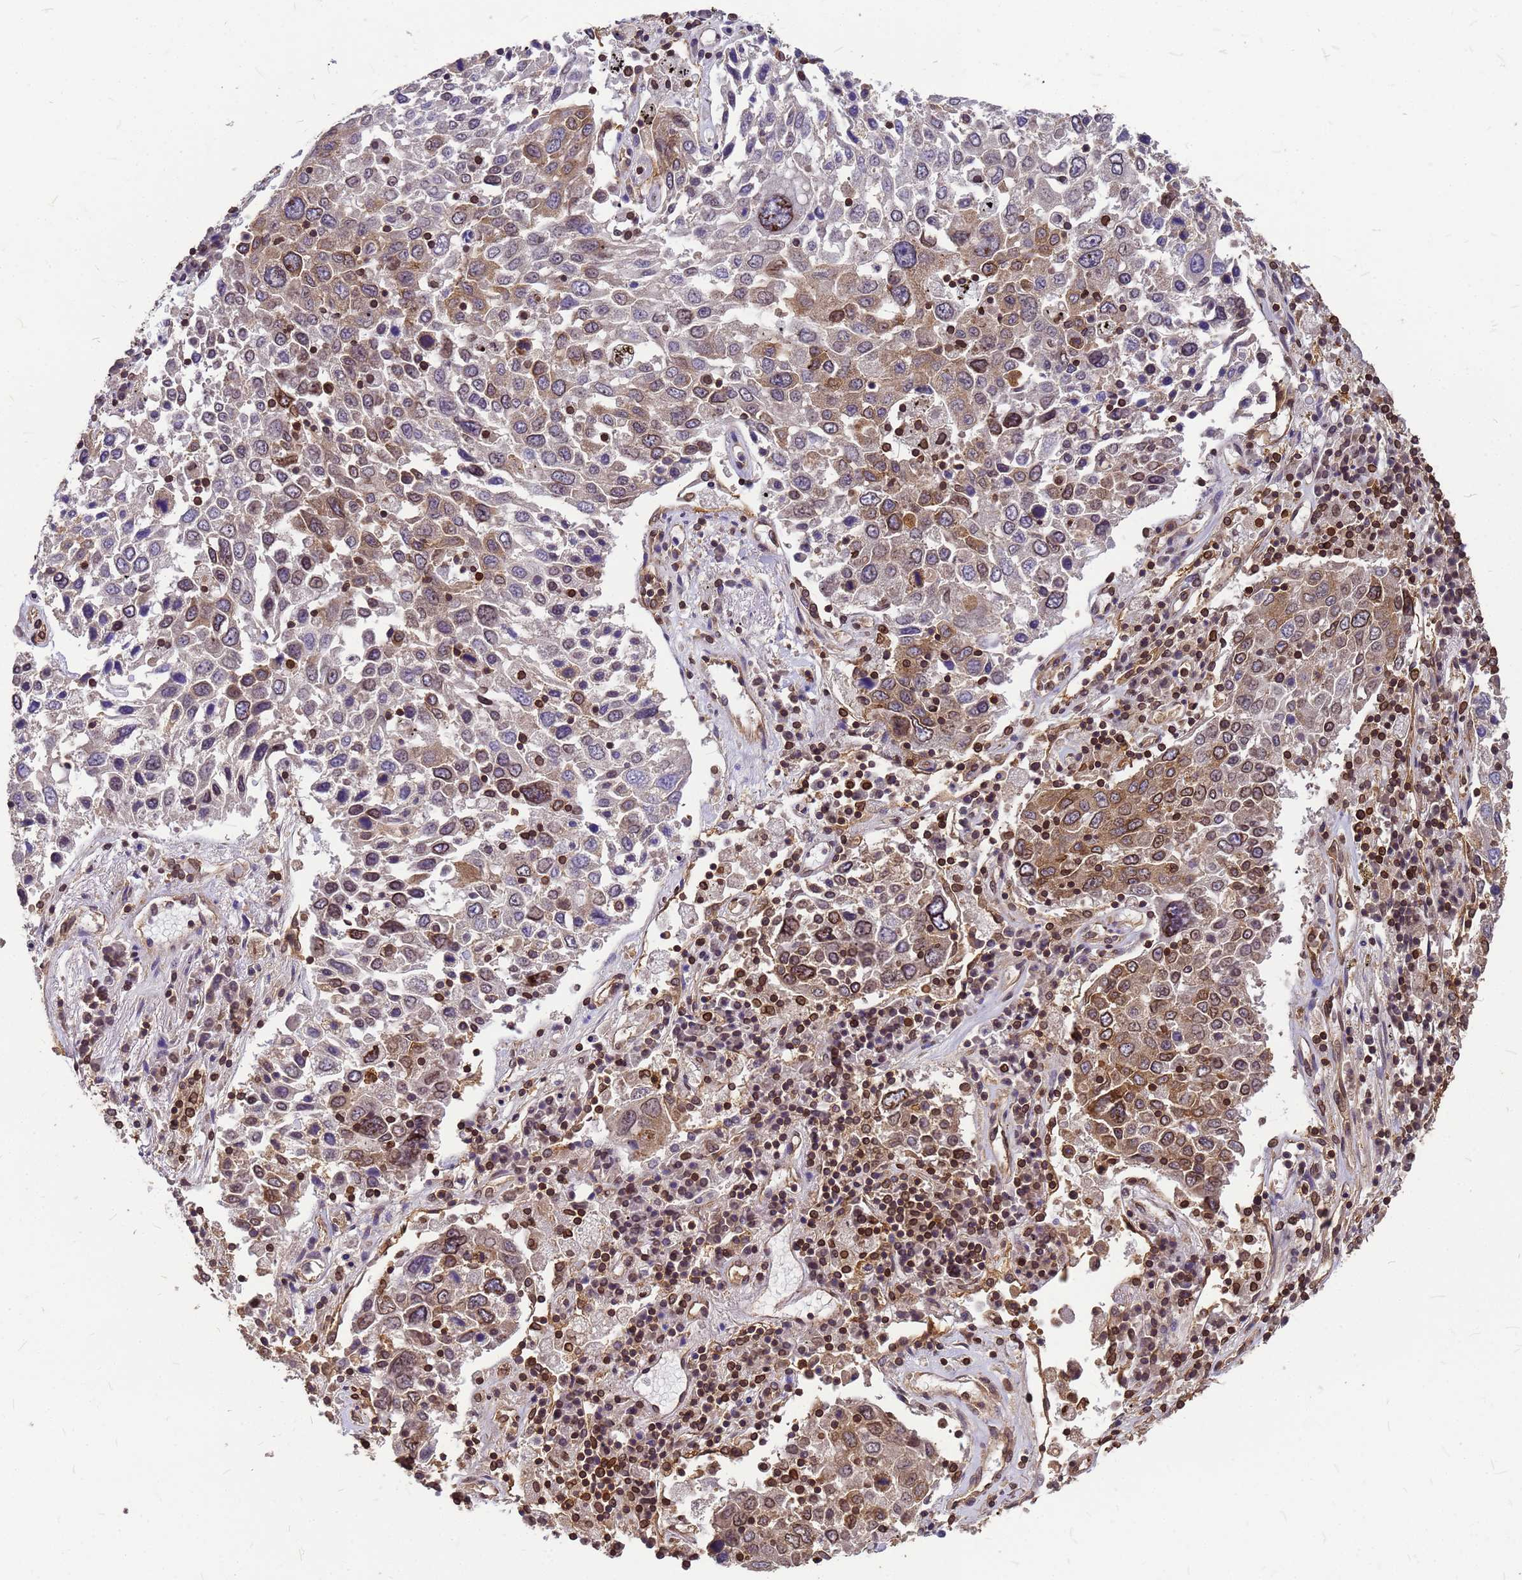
{"staining": {"intensity": "moderate", "quantity": "25%-75%", "location": "cytoplasmic/membranous,nuclear"}, "tissue": "lung cancer", "cell_type": "Tumor cells", "image_type": "cancer", "snomed": [{"axis": "morphology", "description": "Squamous cell carcinoma, NOS"}, {"axis": "topography", "description": "Lung"}], "caption": "IHC photomicrograph of neoplastic tissue: human lung squamous cell carcinoma stained using immunohistochemistry reveals medium levels of moderate protein expression localized specifically in the cytoplasmic/membranous and nuclear of tumor cells, appearing as a cytoplasmic/membranous and nuclear brown color.", "gene": "C1orf35", "patient": {"sex": "male", "age": 65}}